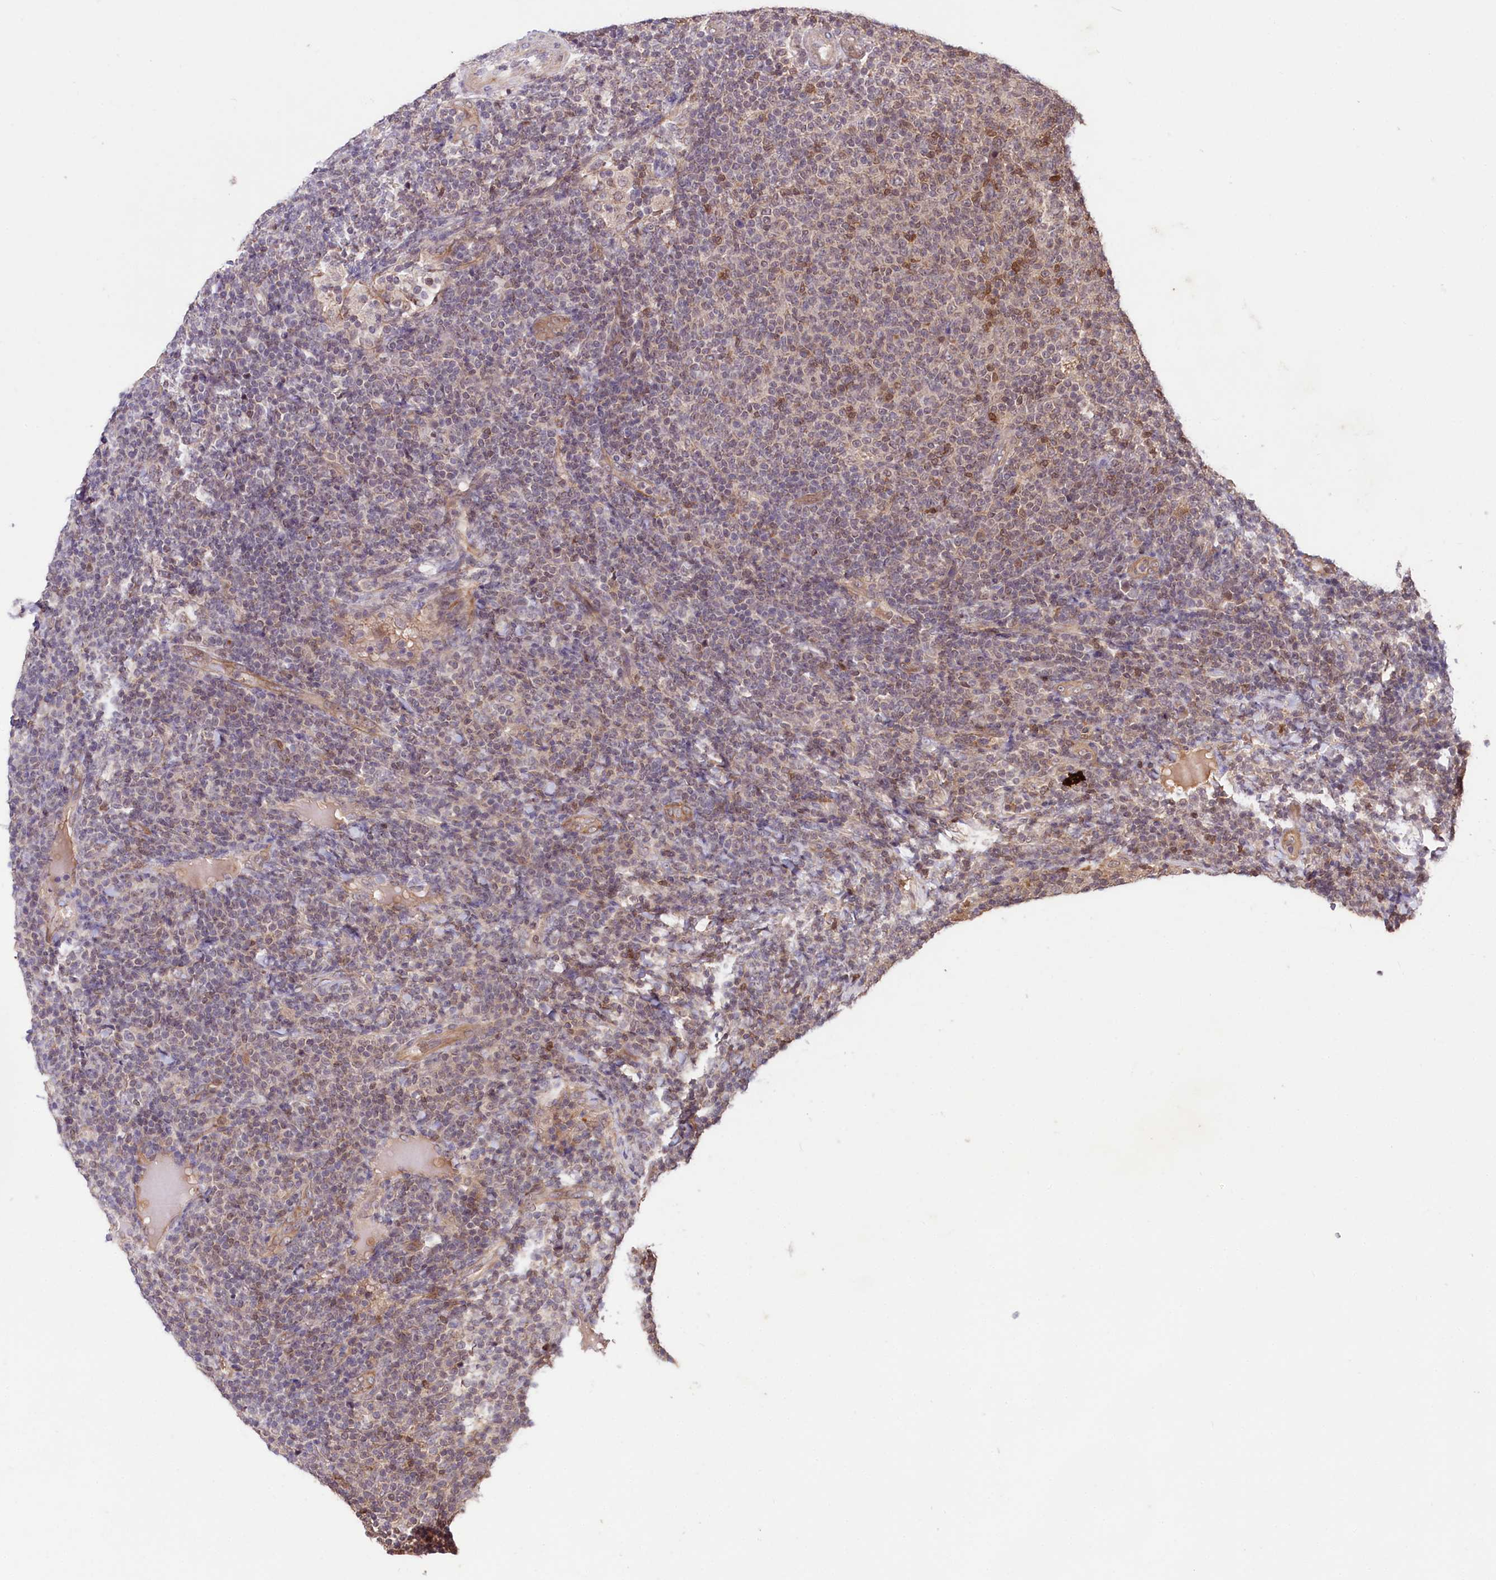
{"staining": {"intensity": "moderate", "quantity": "<25%", "location": "nuclear"}, "tissue": "lymphoma", "cell_type": "Tumor cells", "image_type": "cancer", "snomed": [{"axis": "morphology", "description": "Malignant lymphoma, non-Hodgkin's type, Low grade"}, {"axis": "topography", "description": "Lymph node"}], "caption": "Protein expression analysis of human lymphoma reveals moderate nuclear staining in approximately <25% of tumor cells.", "gene": "TAFAZZIN", "patient": {"sex": "male", "age": 66}}